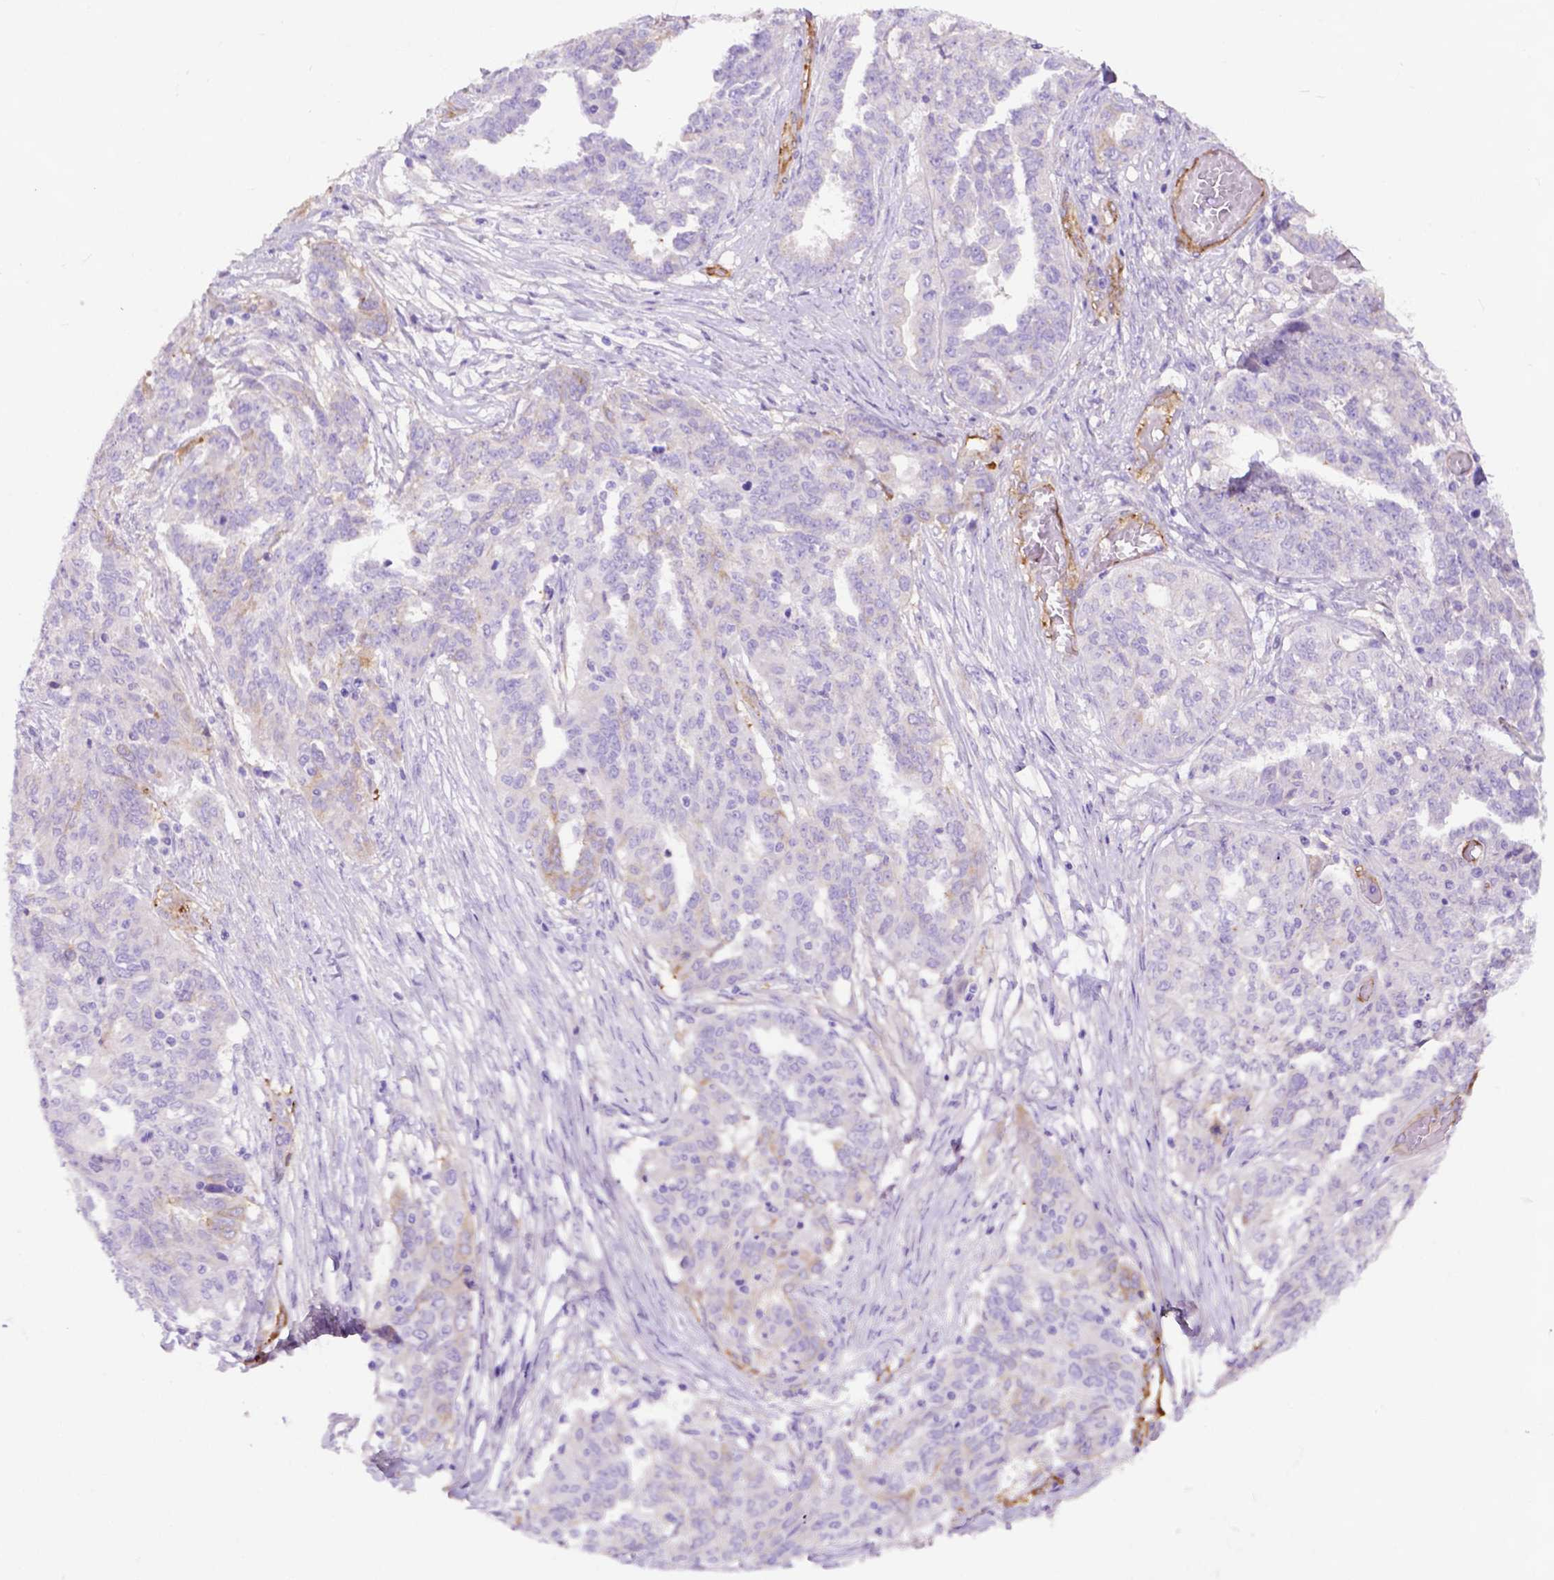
{"staining": {"intensity": "weak", "quantity": "25%-75%", "location": "cytoplasmic/membranous"}, "tissue": "ovarian cancer", "cell_type": "Tumor cells", "image_type": "cancer", "snomed": [{"axis": "morphology", "description": "Cystadenocarcinoma, serous, NOS"}, {"axis": "topography", "description": "Ovary"}], "caption": "Immunohistochemical staining of ovarian cancer (serous cystadenocarcinoma) shows low levels of weak cytoplasmic/membranous protein staining in about 25%-75% of tumor cells.", "gene": "PCDHA12", "patient": {"sex": "female", "age": 67}}